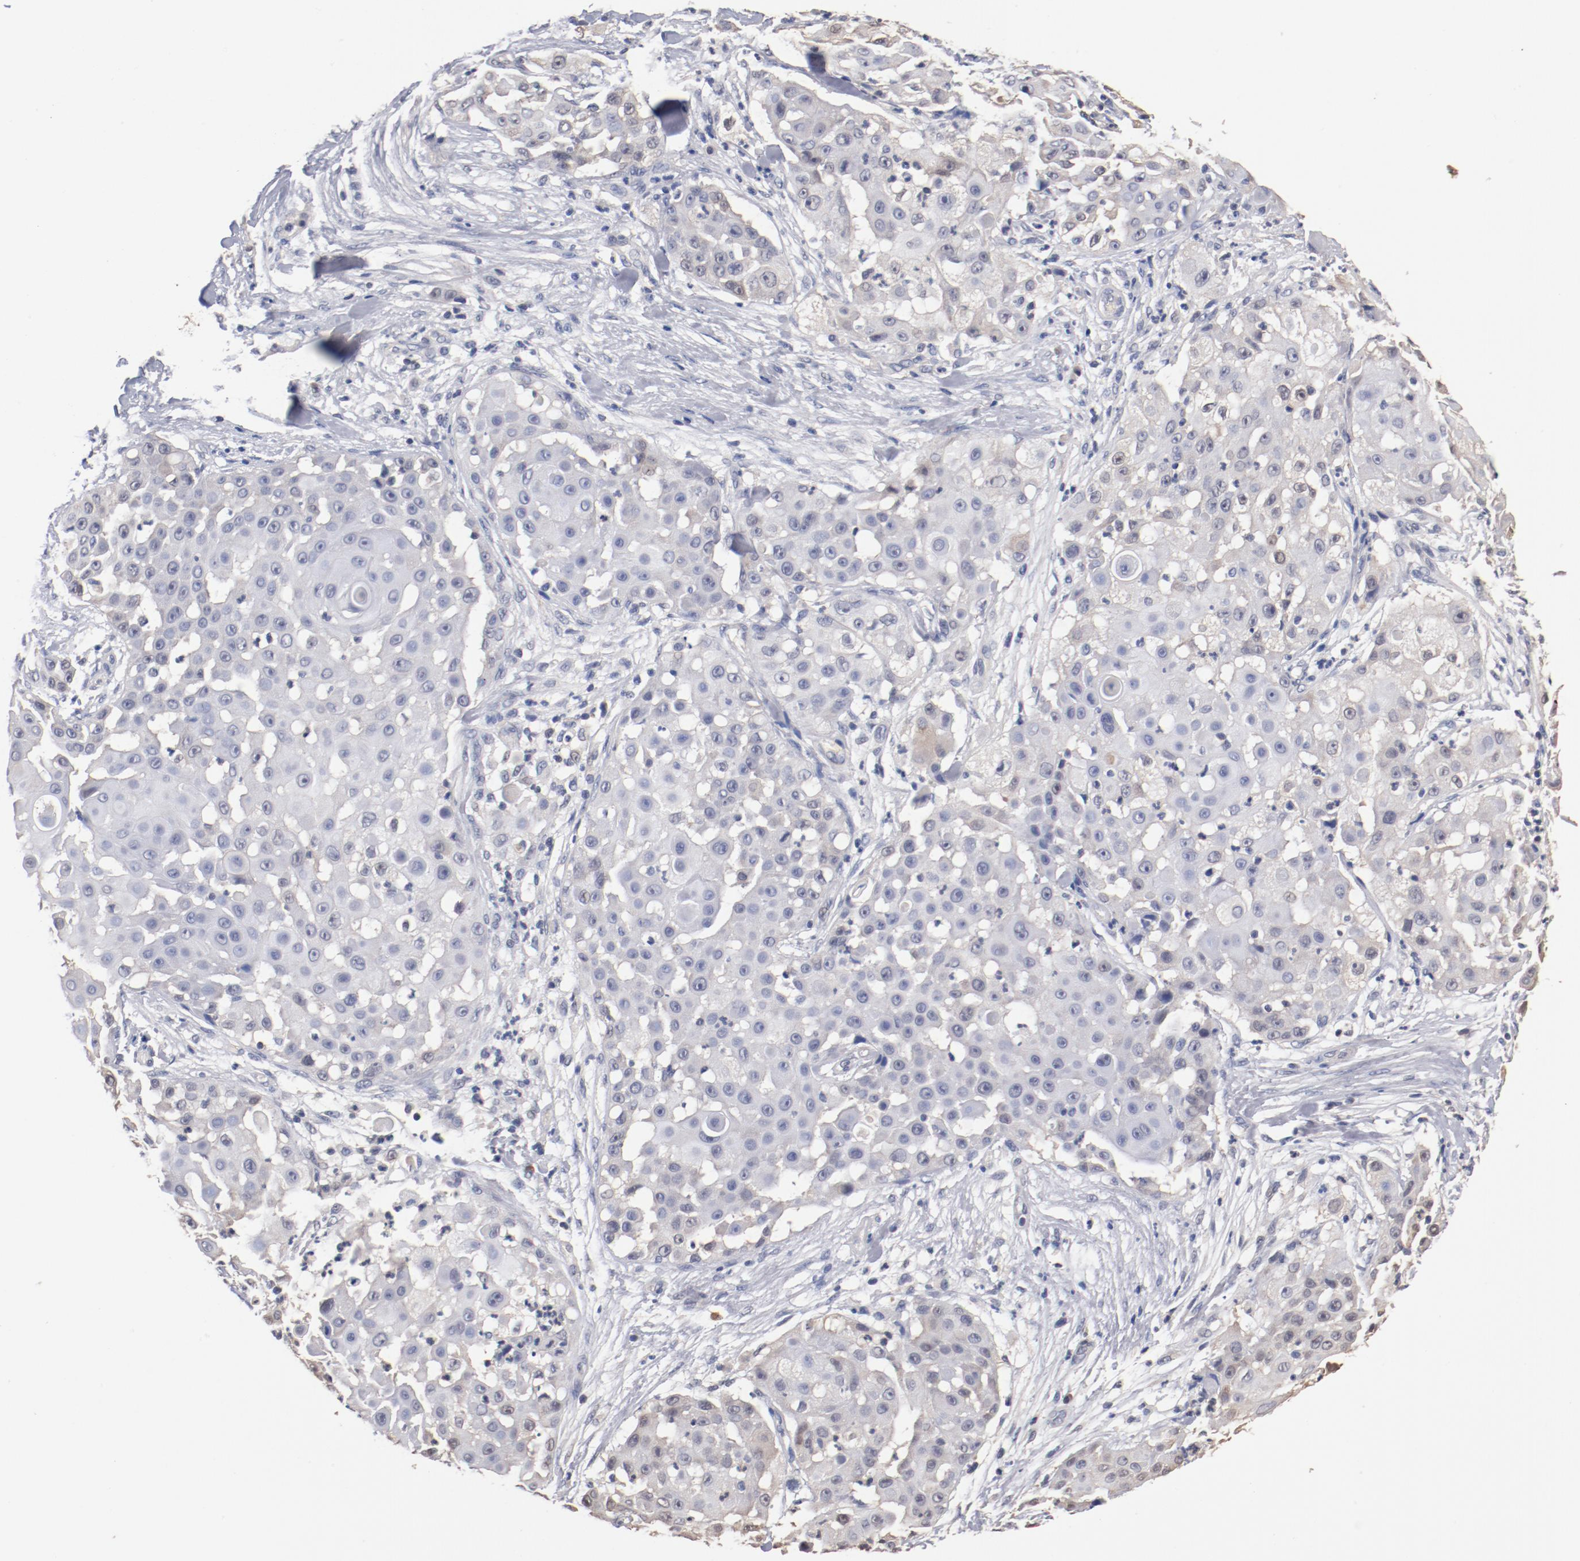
{"staining": {"intensity": "weak", "quantity": "<25%", "location": "cytoplasmic/membranous"}, "tissue": "skin cancer", "cell_type": "Tumor cells", "image_type": "cancer", "snomed": [{"axis": "morphology", "description": "Squamous cell carcinoma, NOS"}, {"axis": "topography", "description": "Skin"}], "caption": "High power microscopy image of an immunohistochemistry (IHC) micrograph of skin cancer, revealing no significant expression in tumor cells.", "gene": "MIF", "patient": {"sex": "female", "age": 57}}